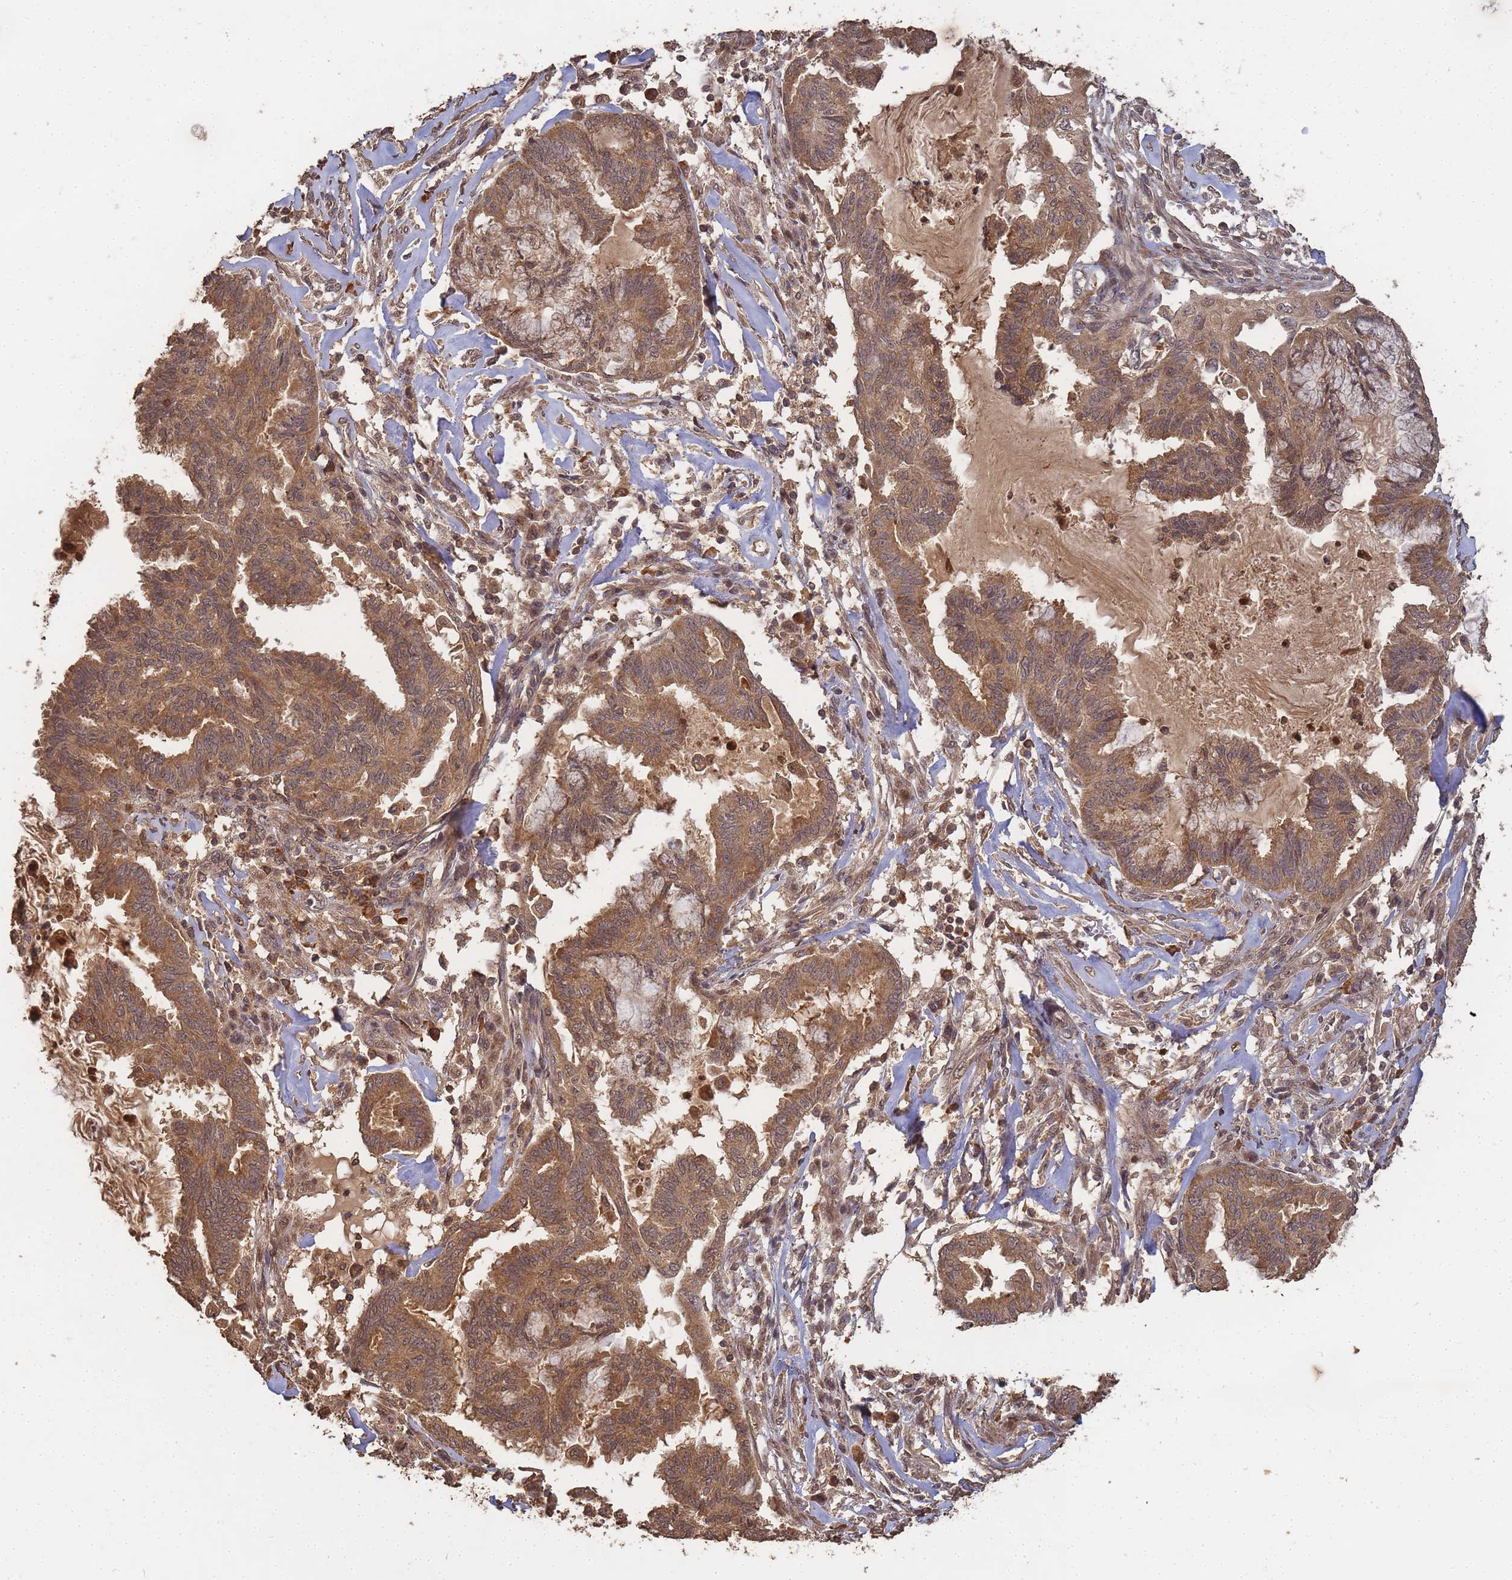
{"staining": {"intensity": "moderate", "quantity": ">75%", "location": "cytoplasmic/membranous,nuclear"}, "tissue": "endometrial cancer", "cell_type": "Tumor cells", "image_type": "cancer", "snomed": [{"axis": "morphology", "description": "Adenocarcinoma, NOS"}, {"axis": "topography", "description": "Endometrium"}], "caption": "This is a histology image of IHC staining of endometrial cancer, which shows moderate staining in the cytoplasmic/membranous and nuclear of tumor cells.", "gene": "ALKBH1", "patient": {"sex": "female", "age": 86}}